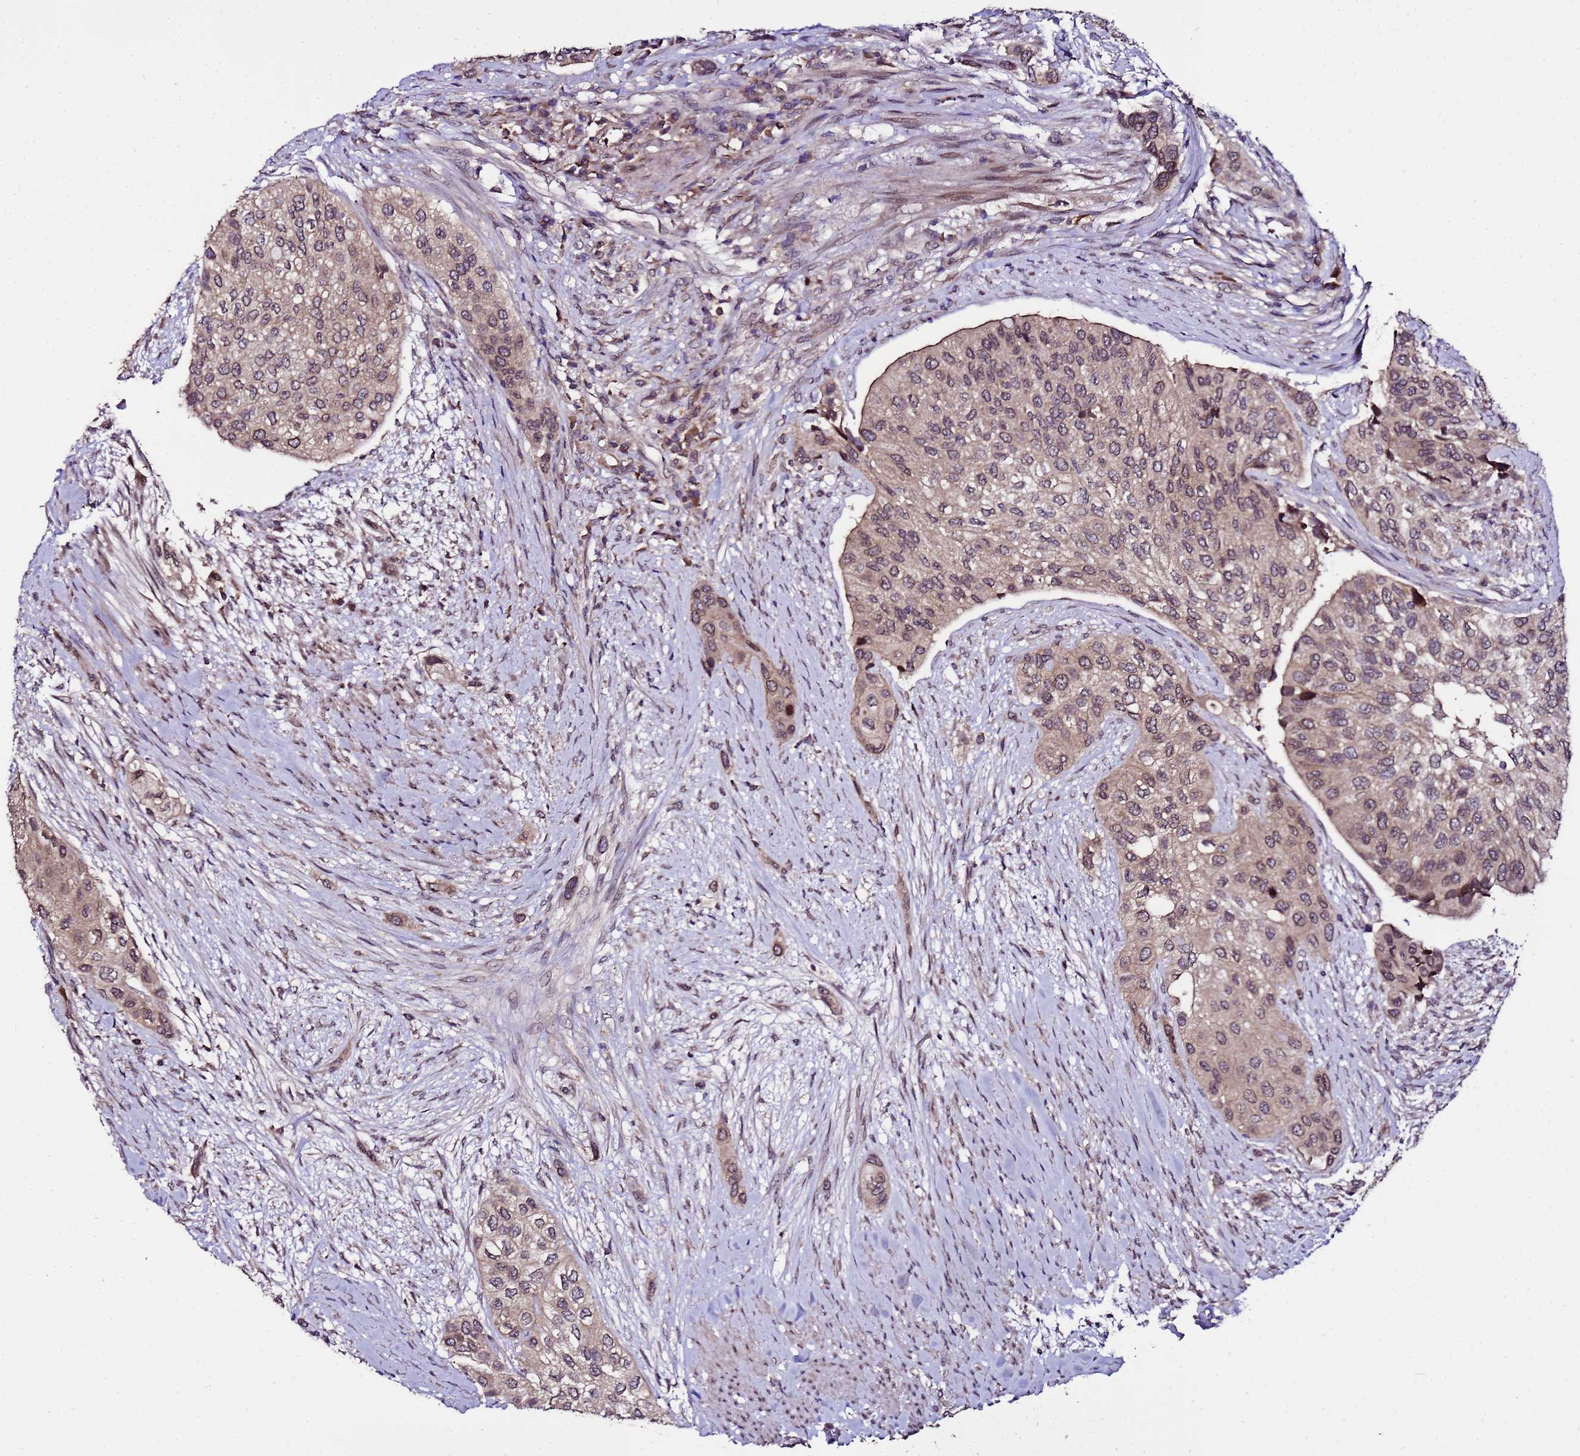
{"staining": {"intensity": "moderate", "quantity": "25%-75%", "location": "cytoplasmic/membranous,nuclear"}, "tissue": "urothelial cancer", "cell_type": "Tumor cells", "image_type": "cancer", "snomed": [{"axis": "morphology", "description": "Normal tissue, NOS"}, {"axis": "morphology", "description": "Urothelial carcinoma, High grade"}, {"axis": "topography", "description": "Vascular tissue"}, {"axis": "topography", "description": "Urinary bladder"}], "caption": "Immunohistochemistry (IHC) (DAB (3,3'-diaminobenzidine)) staining of human high-grade urothelial carcinoma exhibits moderate cytoplasmic/membranous and nuclear protein staining in approximately 25%-75% of tumor cells. (brown staining indicates protein expression, while blue staining denotes nuclei).", "gene": "ZNF329", "patient": {"sex": "female", "age": 56}}